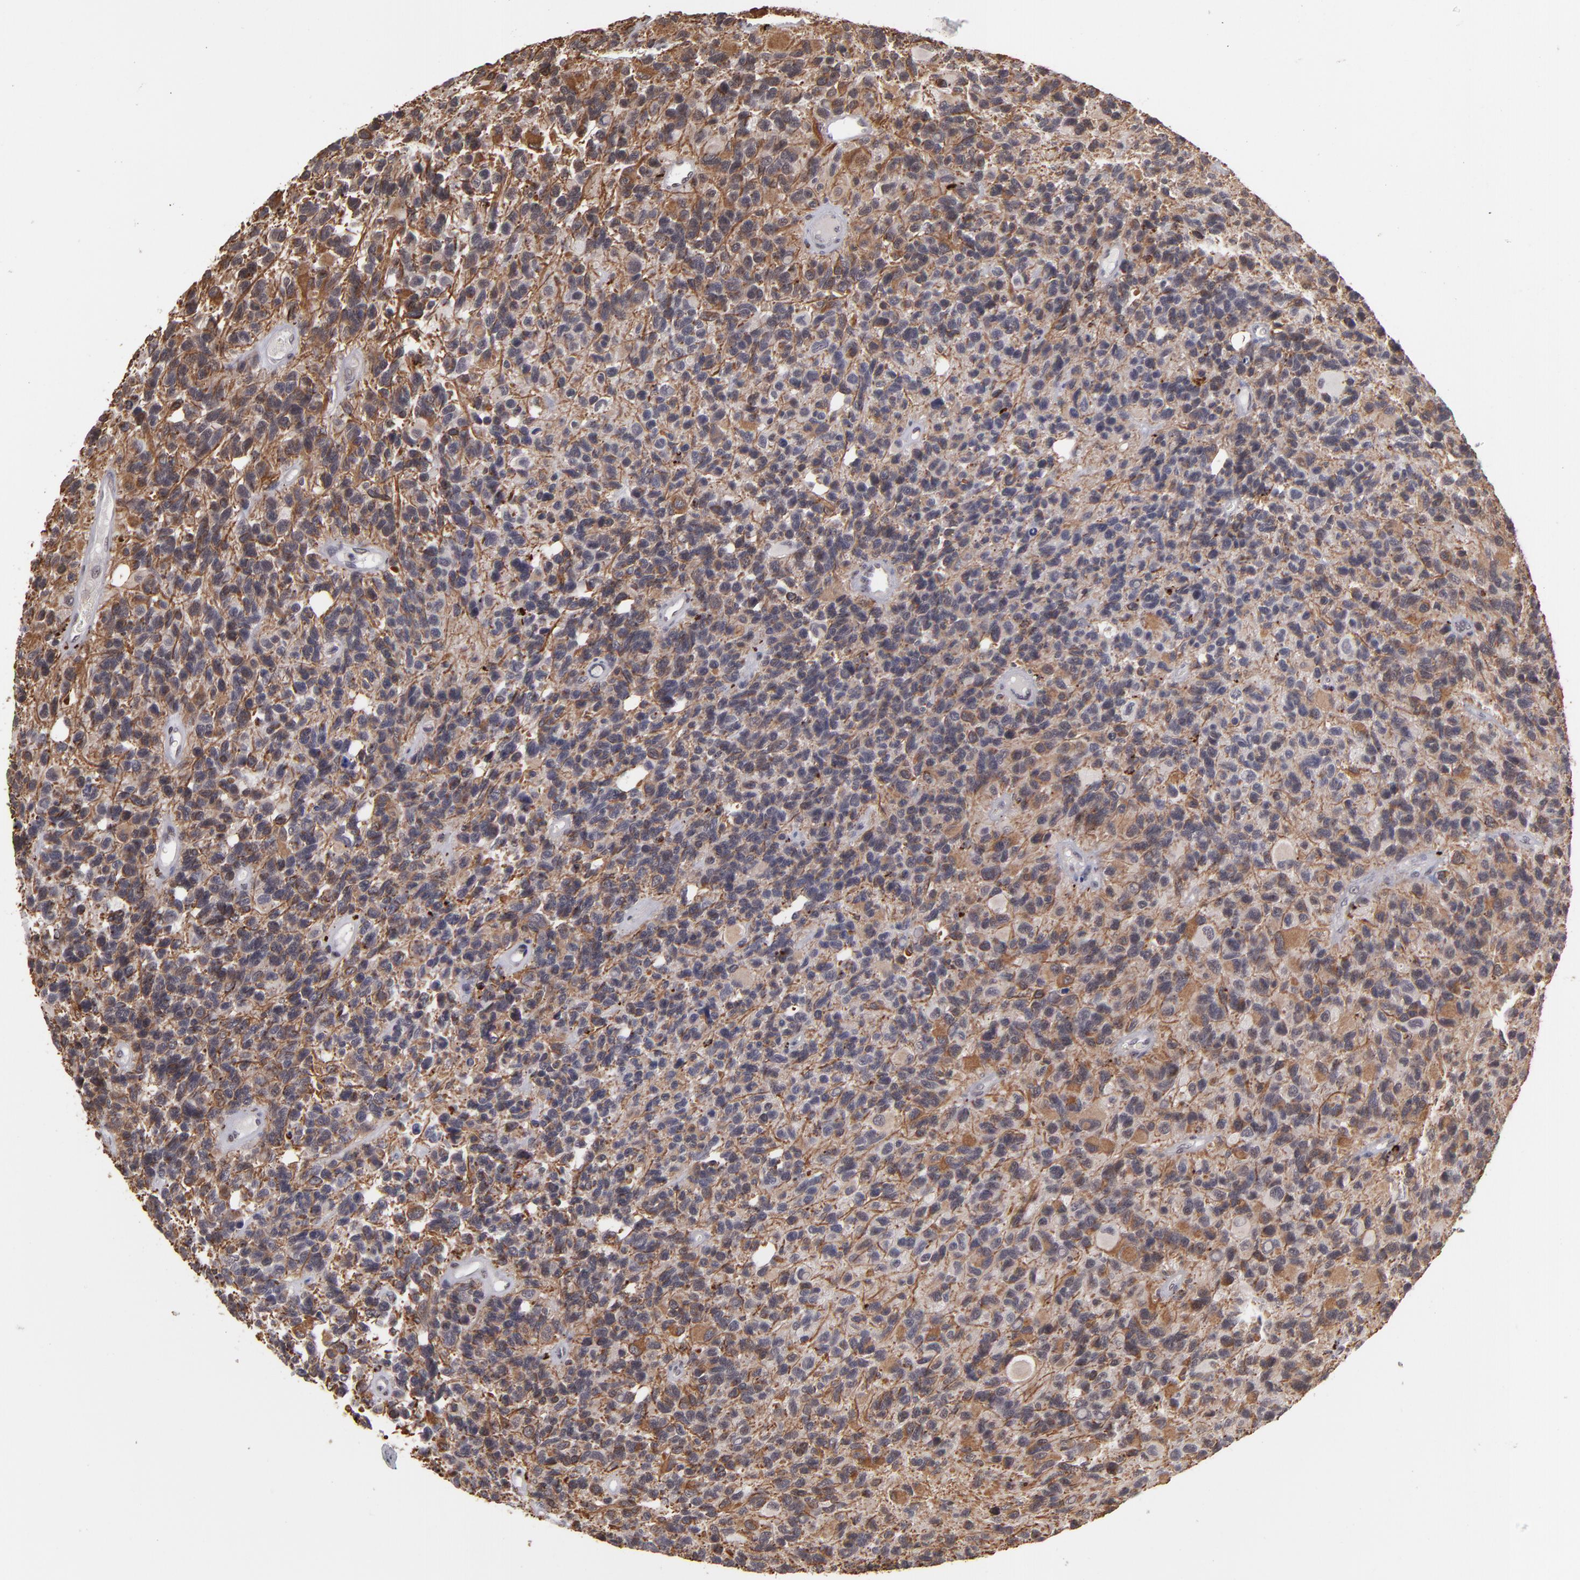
{"staining": {"intensity": "negative", "quantity": "none", "location": "none"}, "tissue": "glioma", "cell_type": "Tumor cells", "image_type": "cancer", "snomed": [{"axis": "morphology", "description": "Glioma, malignant, High grade"}, {"axis": "topography", "description": "Brain"}], "caption": "Immunohistochemistry image of glioma stained for a protein (brown), which exhibits no positivity in tumor cells. Brightfield microscopy of IHC stained with DAB (3,3'-diaminobenzidine) (brown) and hematoxylin (blue), captured at high magnification.", "gene": "MLLT3", "patient": {"sex": "male", "age": 77}}